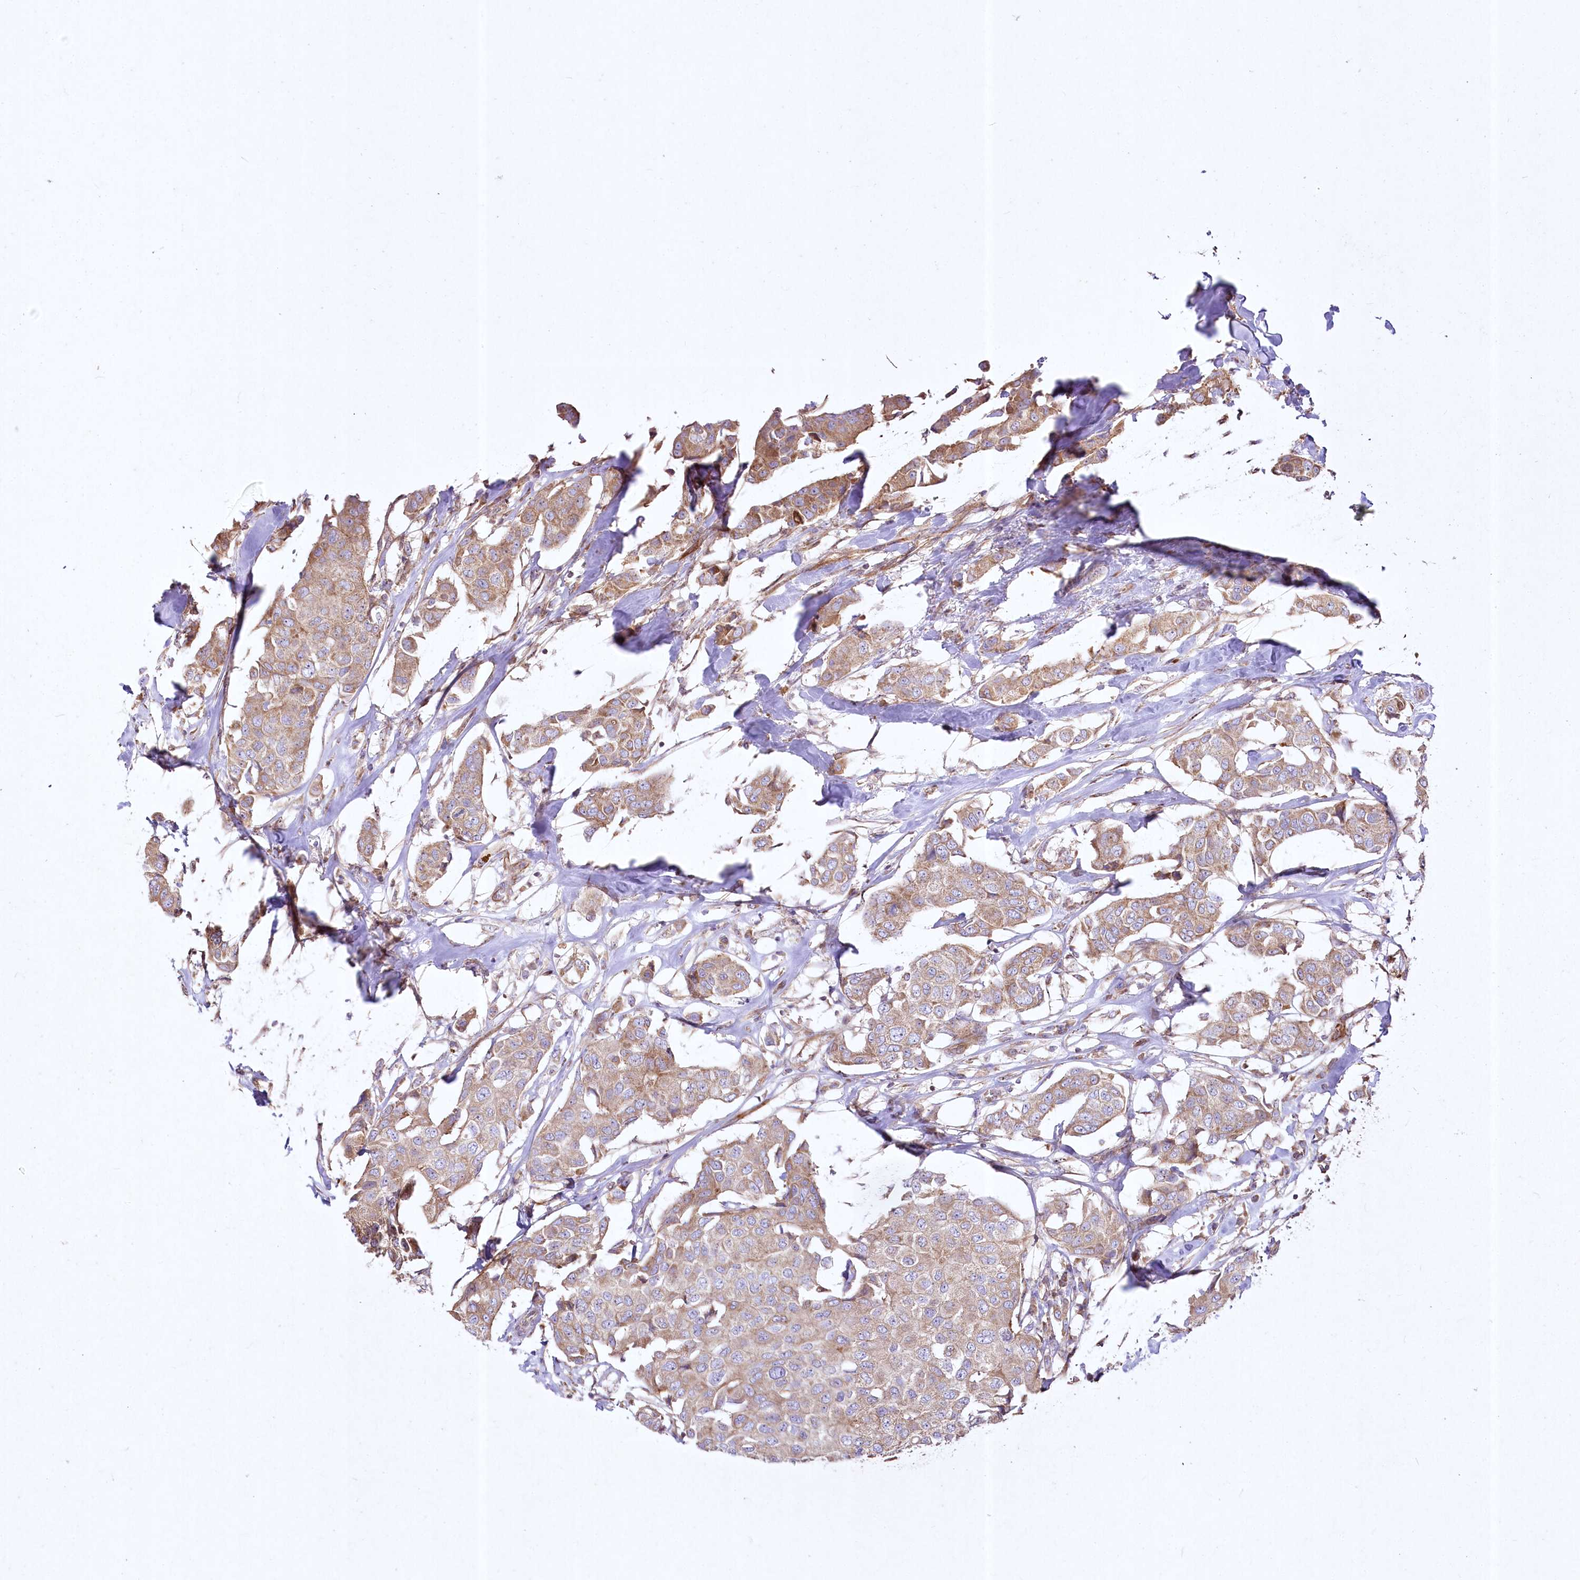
{"staining": {"intensity": "moderate", "quantity": ">75%", "location": "cytoplasmic/membranous"}, "tissue": "breast cancer", "cell_type": "Tumor cells", "image_type": "cancer", "snomed": [{"axis": "morphology", "description": "Duct carcinoma"}, {"axis": "topography", "description": "Breast"}], "caption": "A histopathology image of human breast invasive ductal carcinoma stained for a protein demonstrates moderate cytoplasmic/membranous brown staining in tumor cells. (IHC, brightfield microscopy, high magnification).", "gene": "SH3TC1", "patient": {"sex": "female", "age": 80}}